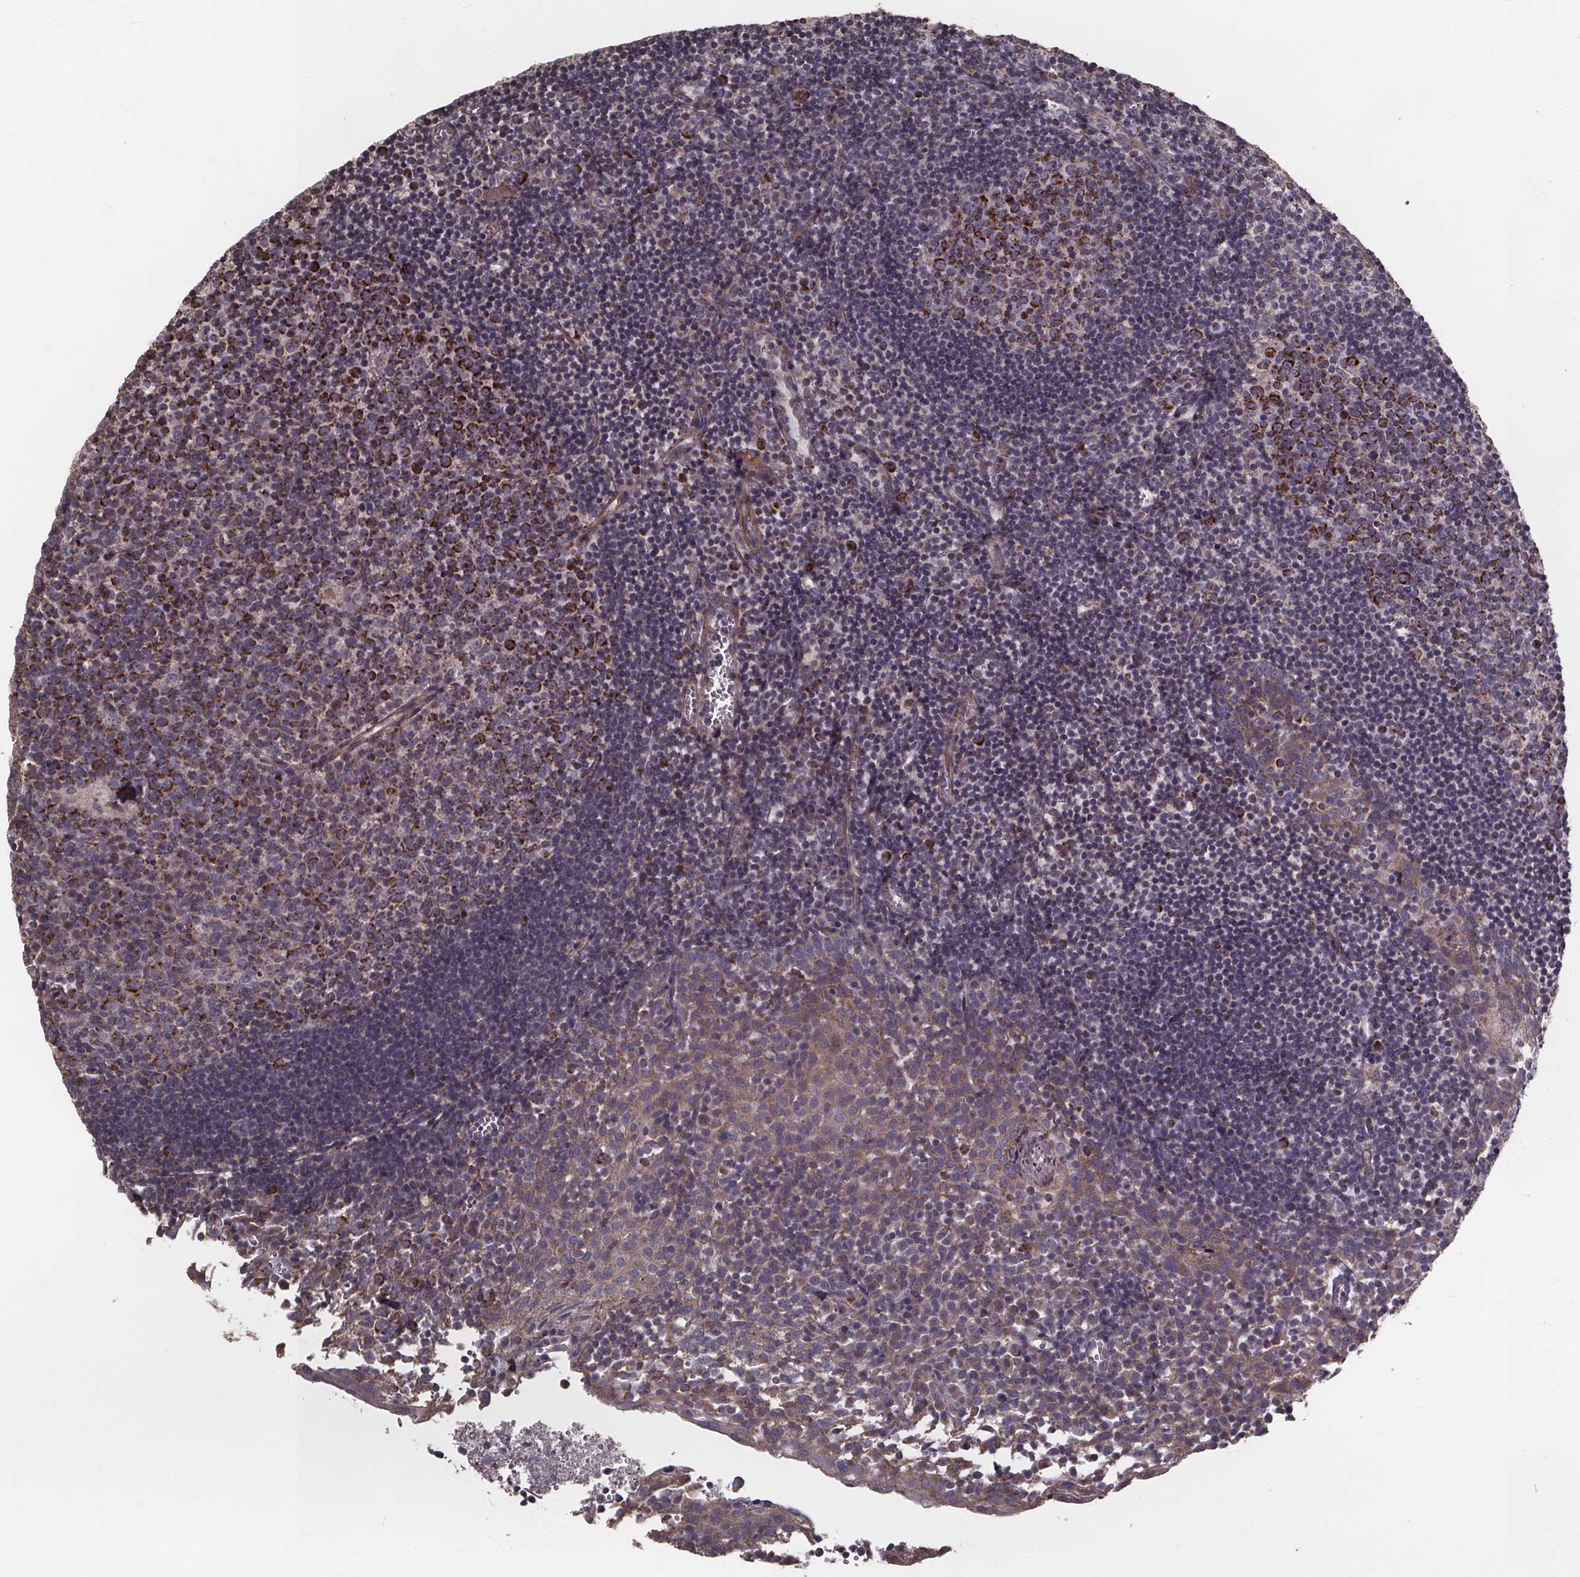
{"staining": {"intensity": "strong", "quantity": "25%-75%", "location": "cytoplasmic/membranous"}, "tissue": "lymph node", "cell_type": "Germinal center cells", "image_type": "normal", "snomed": [{"axis": "morphology", "description": "Normal tissue, NOS"}, {"axis": "topography", "description": "Lymph node"}], "caption": "A micrograph showing strong cytoplasmic/membranous positivity in approximately 25%-75% of germinal center cells in benign lymph node, as visualized by brown immunohistochemical staining.", "gene": "YME1L1", "patient": {"sex": "female", "age": 21}}